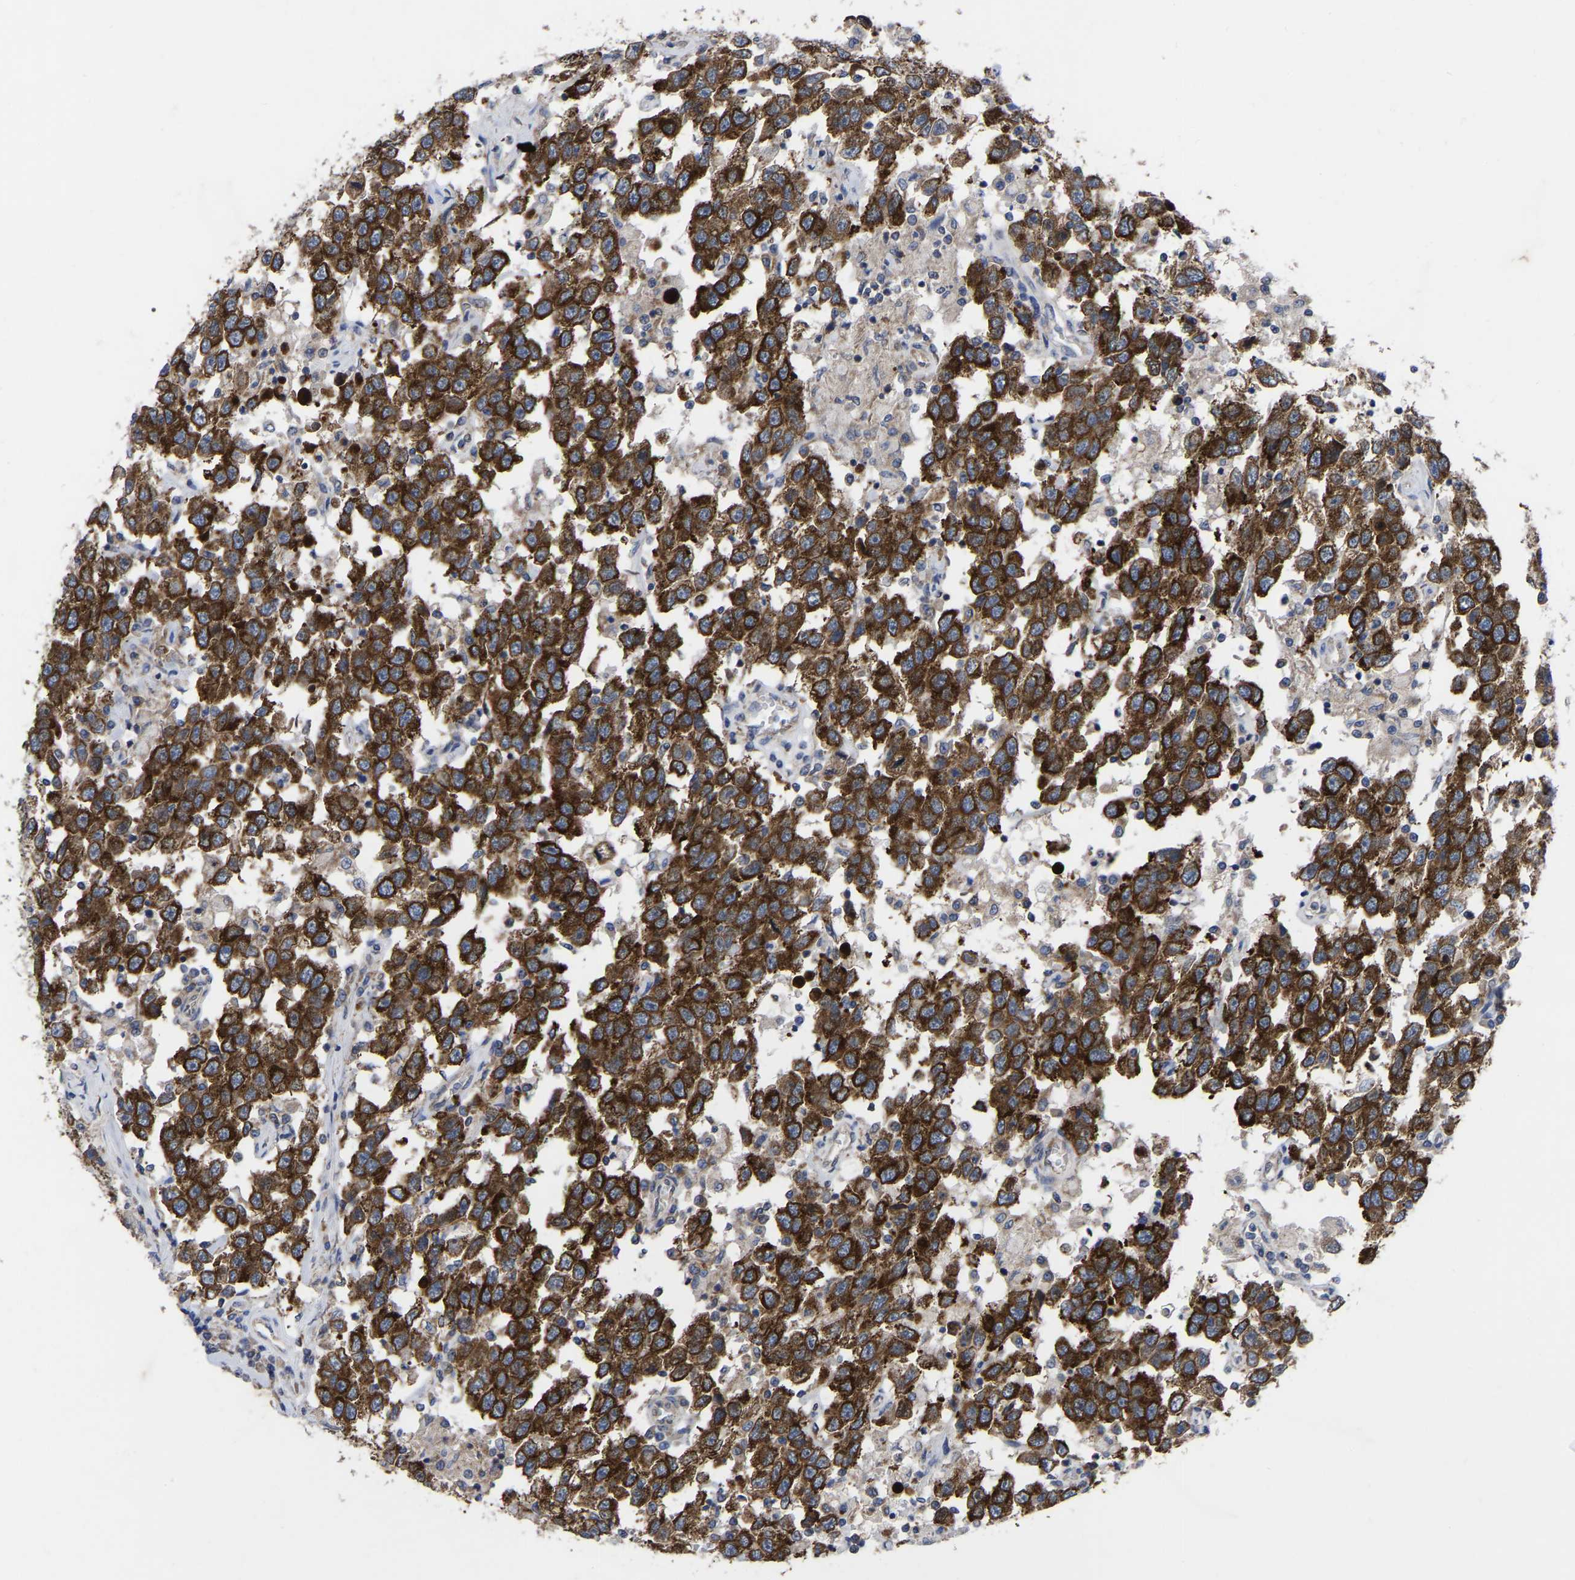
{"staining": {"intensity": "strong", "quantity": ">75%", "location": "cytoplasmic/membranous"}, "tissue": "testis cancer", "cell_type": "Tumor cells", "image_type": "cancer", "snomed": [{"axis": "morphology", "description": "Seminoma, NOS"}, {"axis": "topography", "description": "Testis"}], "caption": "Human testis cancer (seminoma) stained with a protein marker exhibits strong staining in tumor cells.", "gene": "TCP1", "patient": {"sex": "male", "age": 41}}